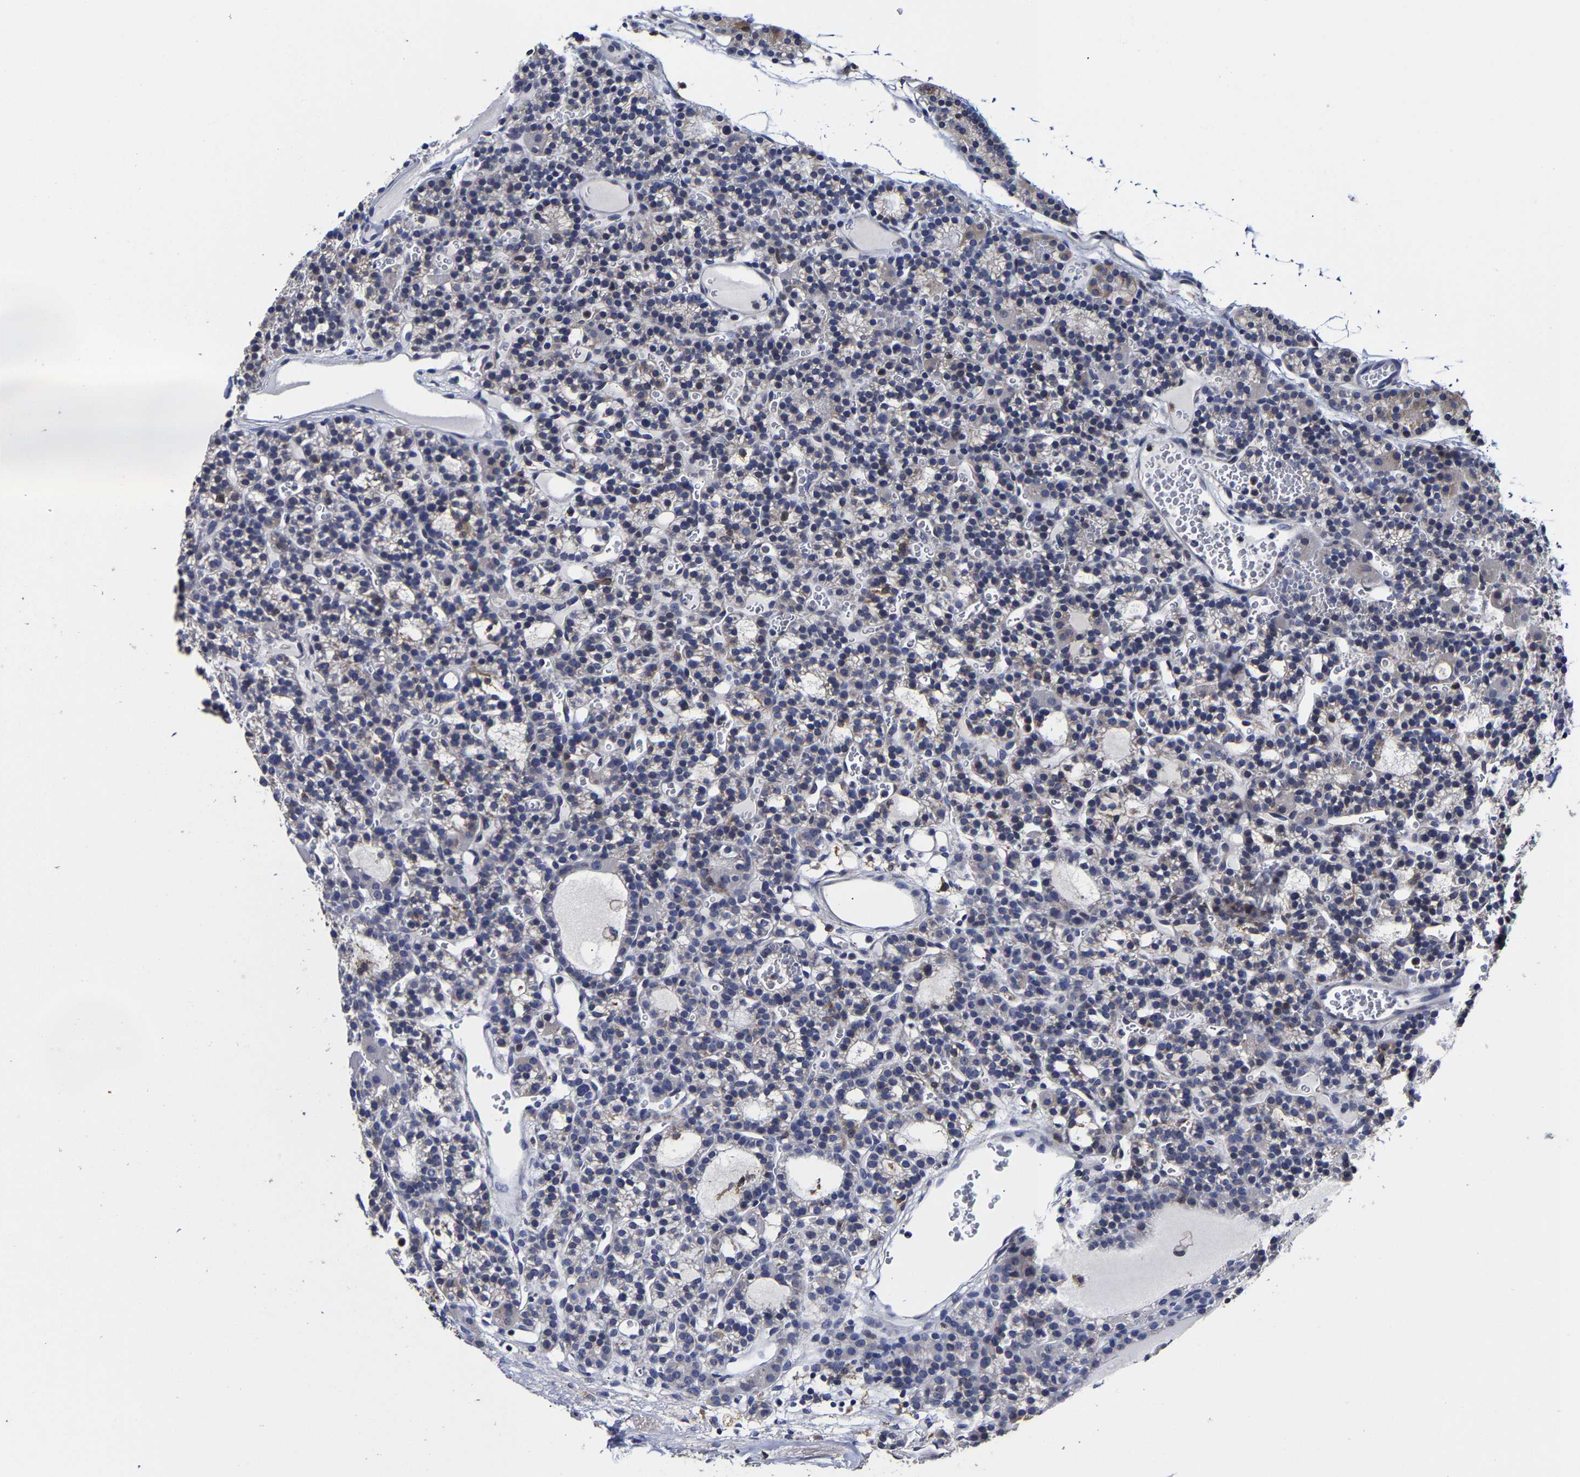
{"staining": {"intensity": "negative", "quantity": "none", "location": "none"}, "tissue": "parathyroid gland", "cell_type": "Glandular cells", "image_type": "normal", "snomed": [{"axis": "morphology", "description": "Normal tissue, NOS"}, {"axis": "morphology", "description": "Adenoma, NOS"}, {"axis": "topography", "description": "Parathyroid gland"}], "caption": "Glandular cells show no significant staining in unremarkable parathyroid gland.", "gene": "AASS", "patient": {"sex": "female", "age": 58}}